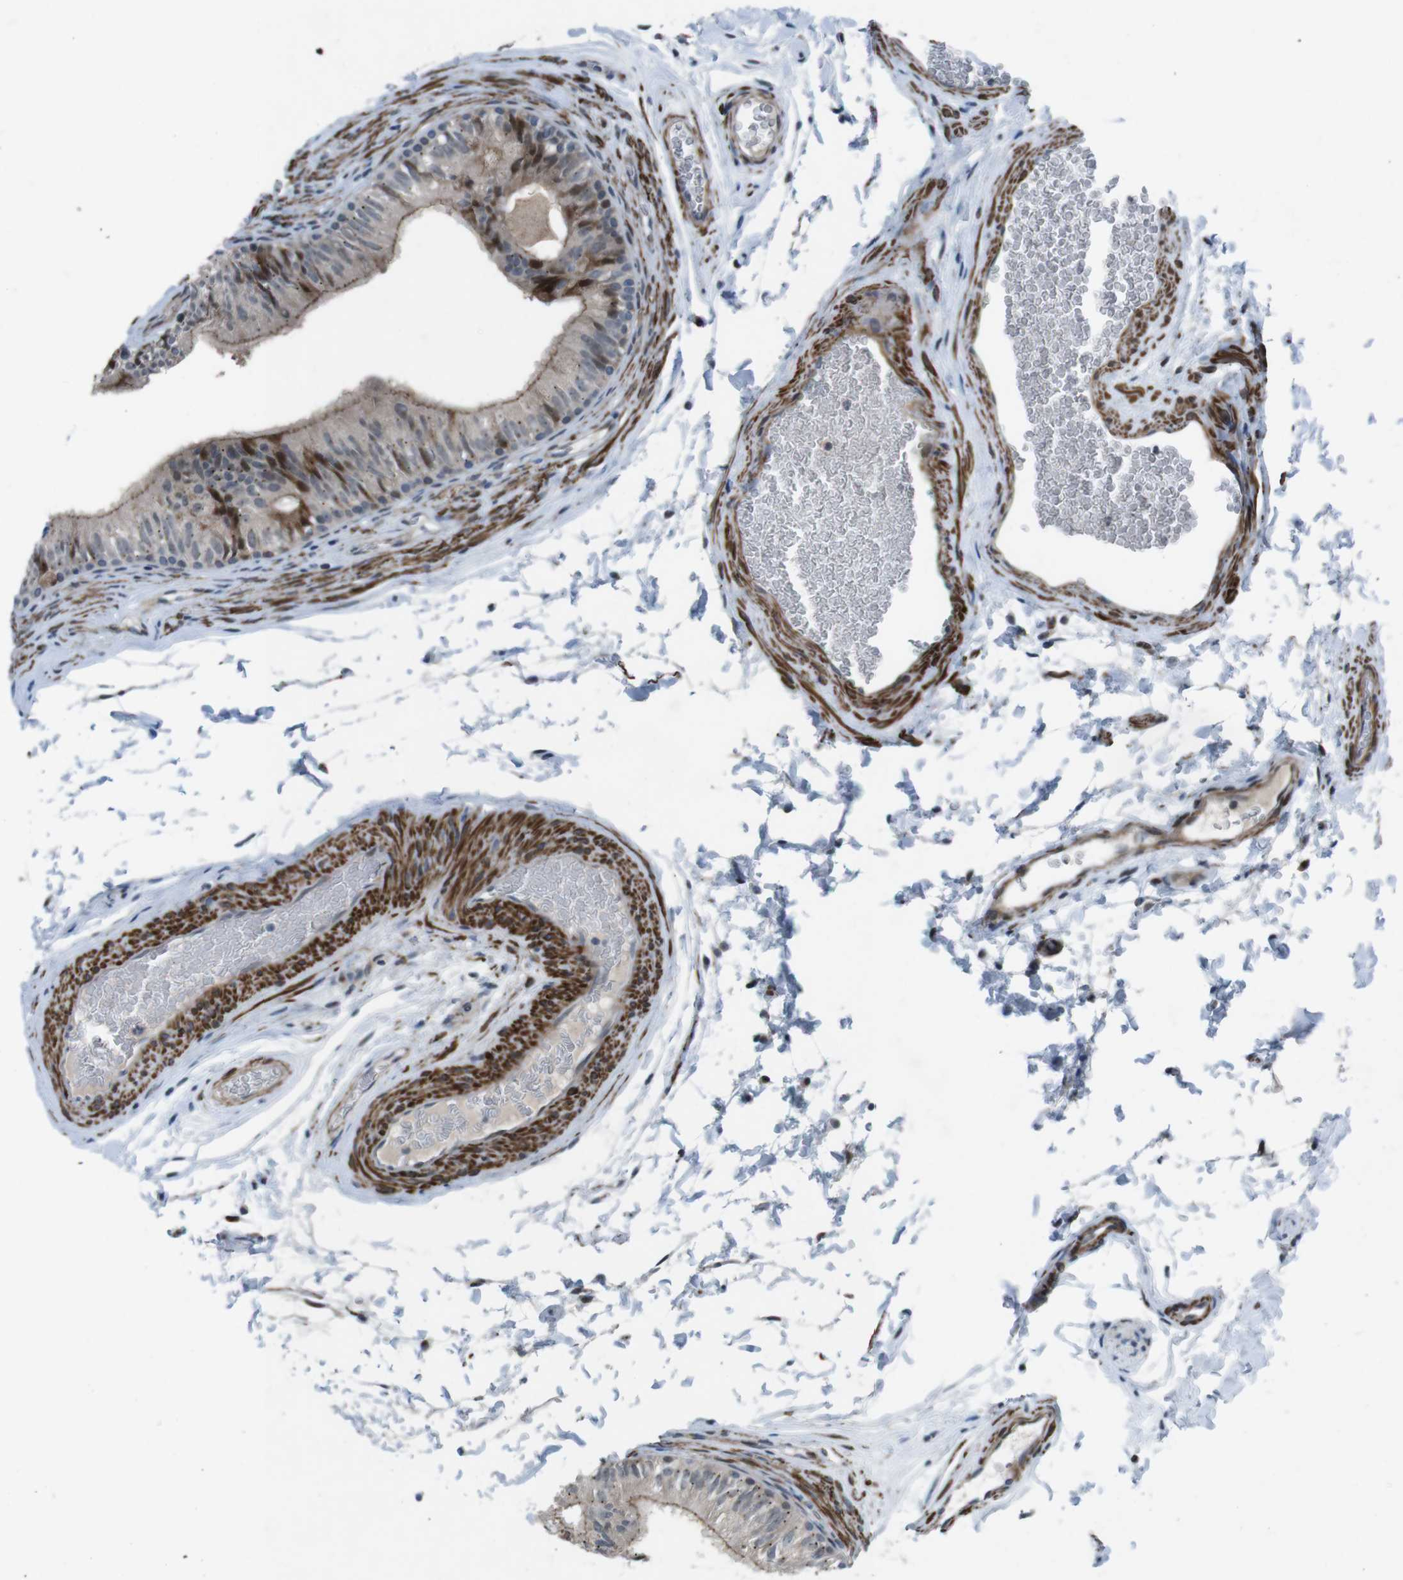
{"staining": {"intensity": "moderate", "quantity": "<25%", "location": "cytoplasmic/membranous,nuclear"}, "tissue": "epididymis", "cell_type": "Glandular cells", "image_type": "normal", "snomed": [{"axis": "morphology", "description": "Normal tissue, NOS"}, {"axis": "topography", "description": "Epididymis"}], "caption": "A brown stain labels moderate cytoplasmic/membranous,nuclear expression of a protein in glandular cells of benign epididymis.", "gene": "PBRM1", "patient": {"sex": "male", "age": 36}}